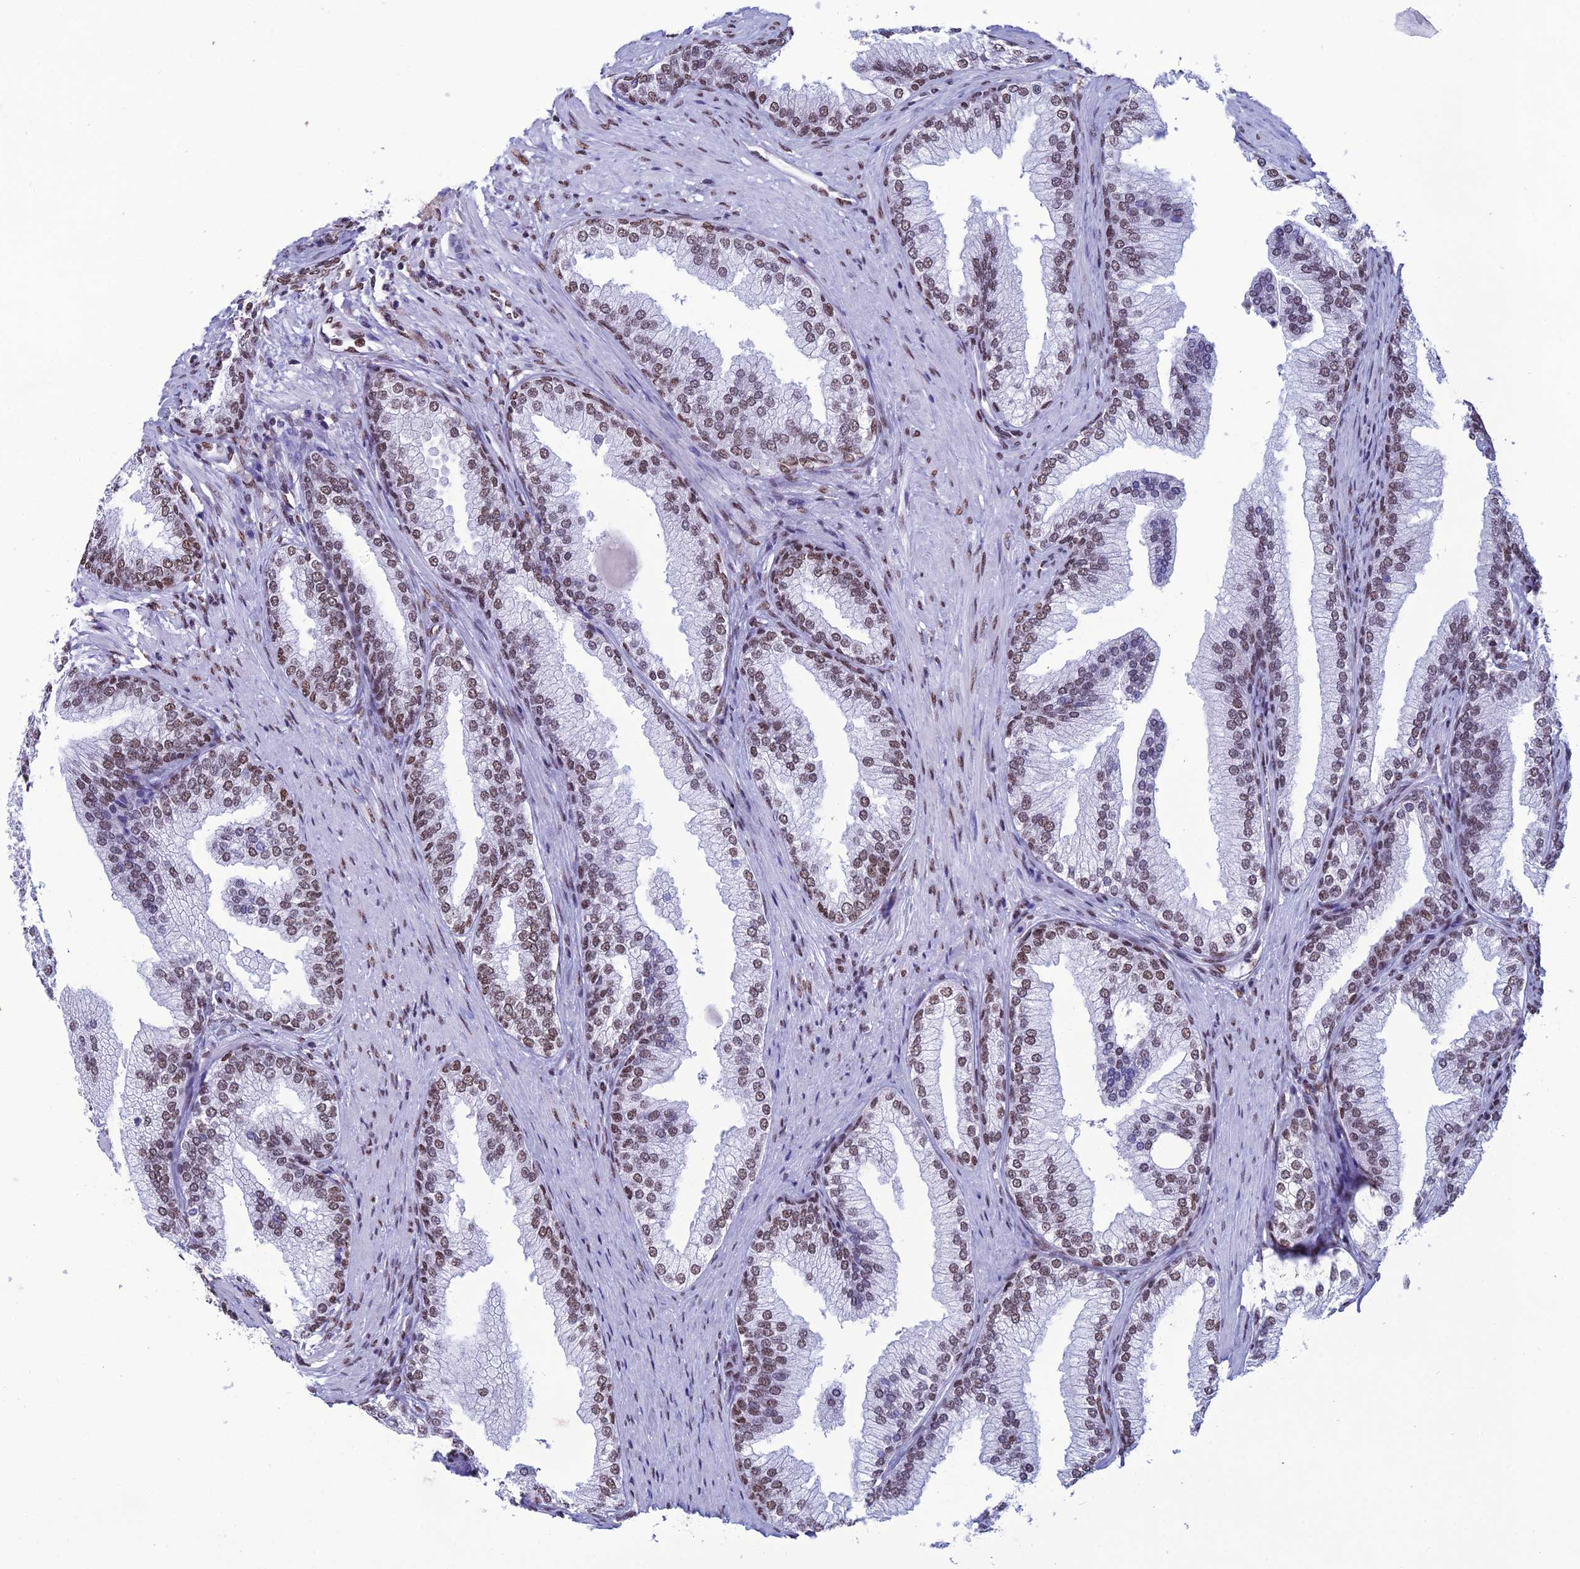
{"staining": {"intensity": "moderate", "quantity": ">75%", "location": "nuclear"}, "tissue": "prostate", "cell_type": "Glandular cells", "image_type": "normal", "snomed": [{"axis": "morphology", "description": "Normal tissue, NOS"}, {"axis": "topography", "description": "Prostate"}], "caption": "A micrograph of human prostate stained for a protein reveals moderate nuclear brown staining in glandular cells.", "gene": "PRAMEF12", "patient": {"sex": "male", "age": 76}}